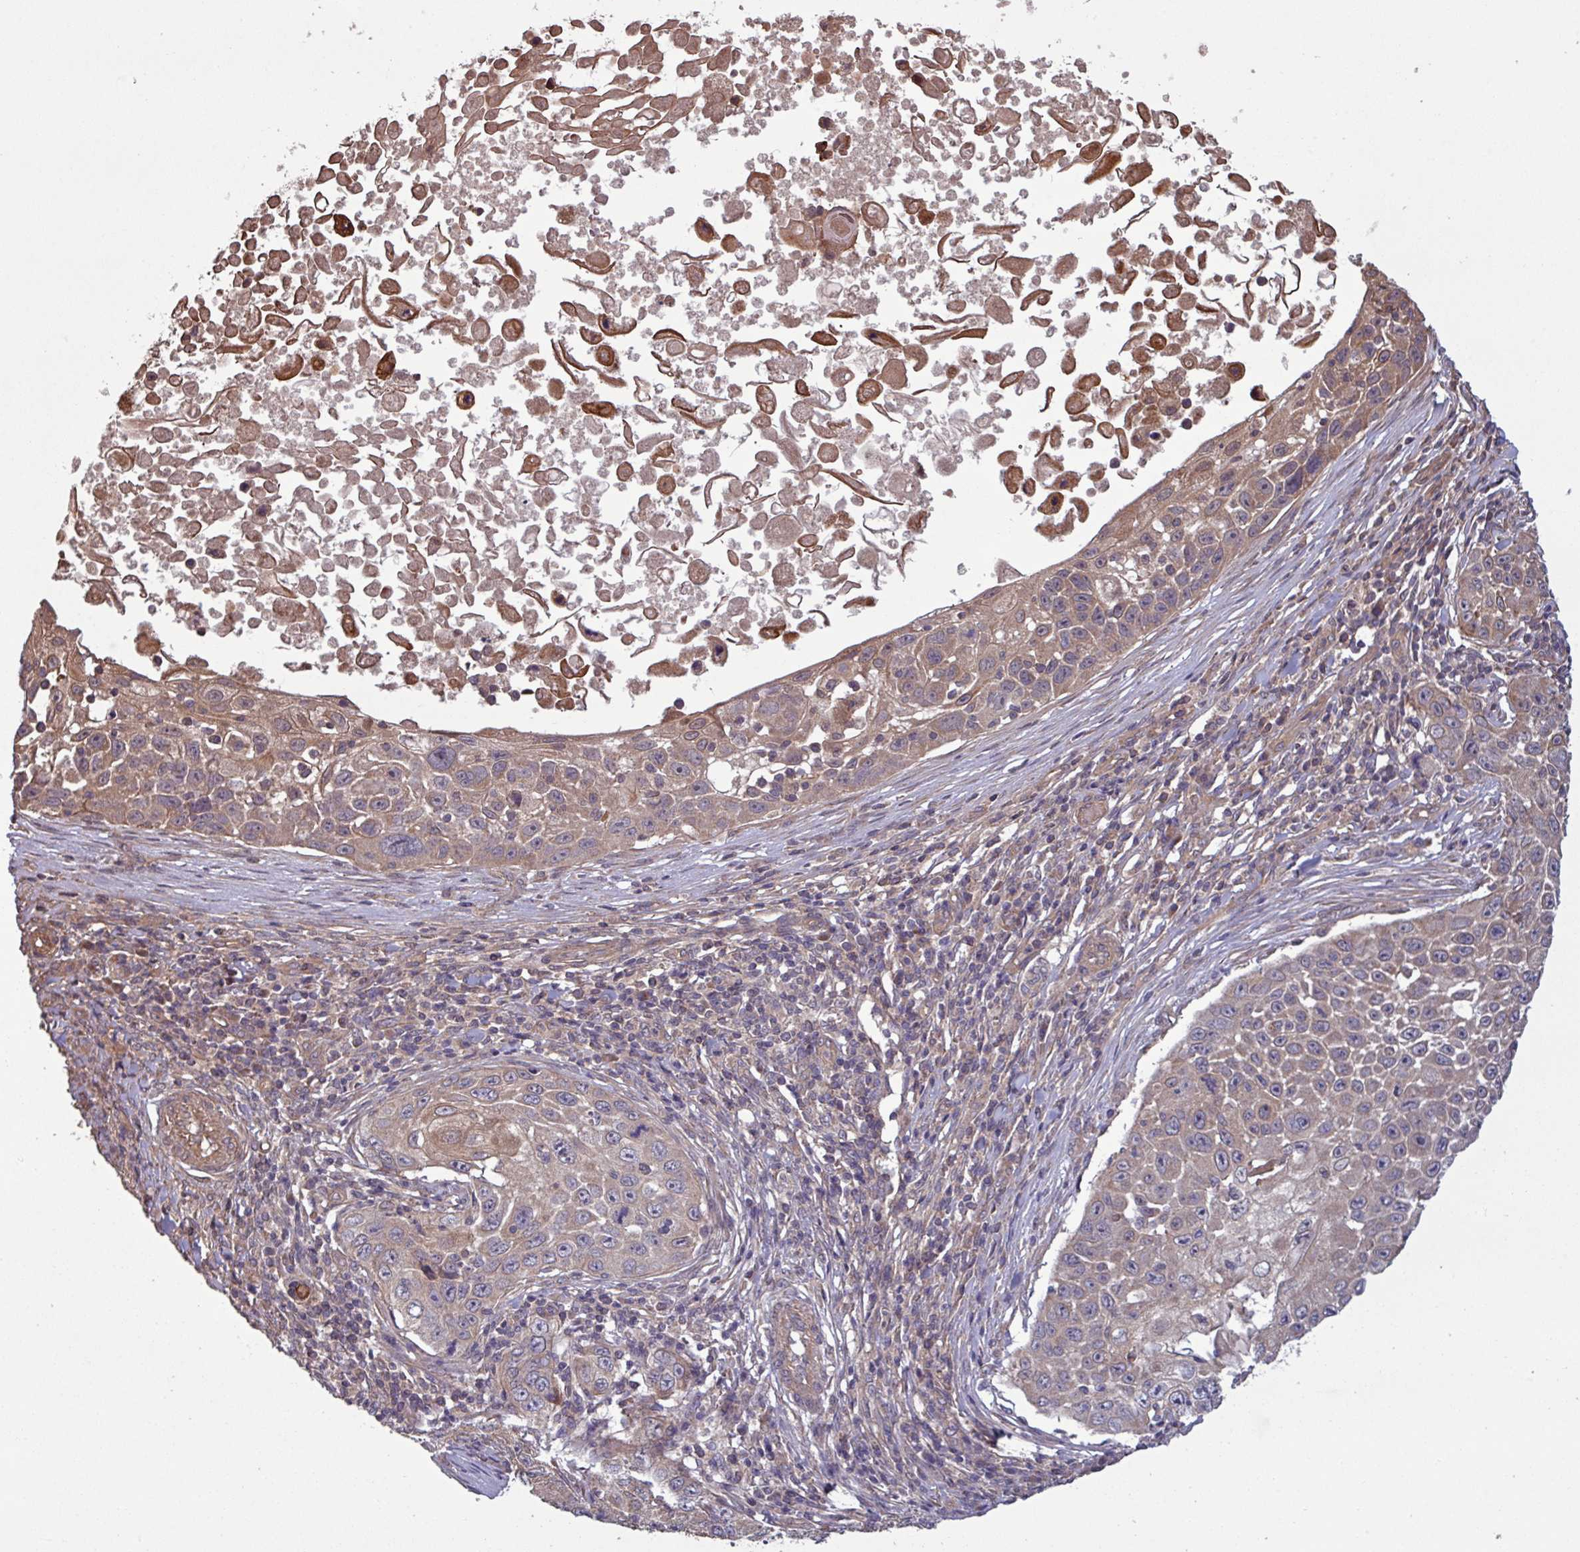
{"staining": {"intensity": "moderate", "quantity": "25%-75%", "location": "cytoplasmic/membranous"}, "tissue": "skin cancer", "cell_type": "Tumor cells", "image_type": "cancer", "snomed": [{"axis": "morphology", "description": "Squamous cell carcinoma, NOS"}, {"axis": "topography", "description": "Skin"}], "caption": "There is medium levels of moderate cytoplasmic/membranous staining in tumor cells of skin cancer (squamous cell carcinoma), as demonstrated by immunohistochemical staining (brown color).", "gene": "TRABD2A", "patient": {"sex": "male", "age": 24}}